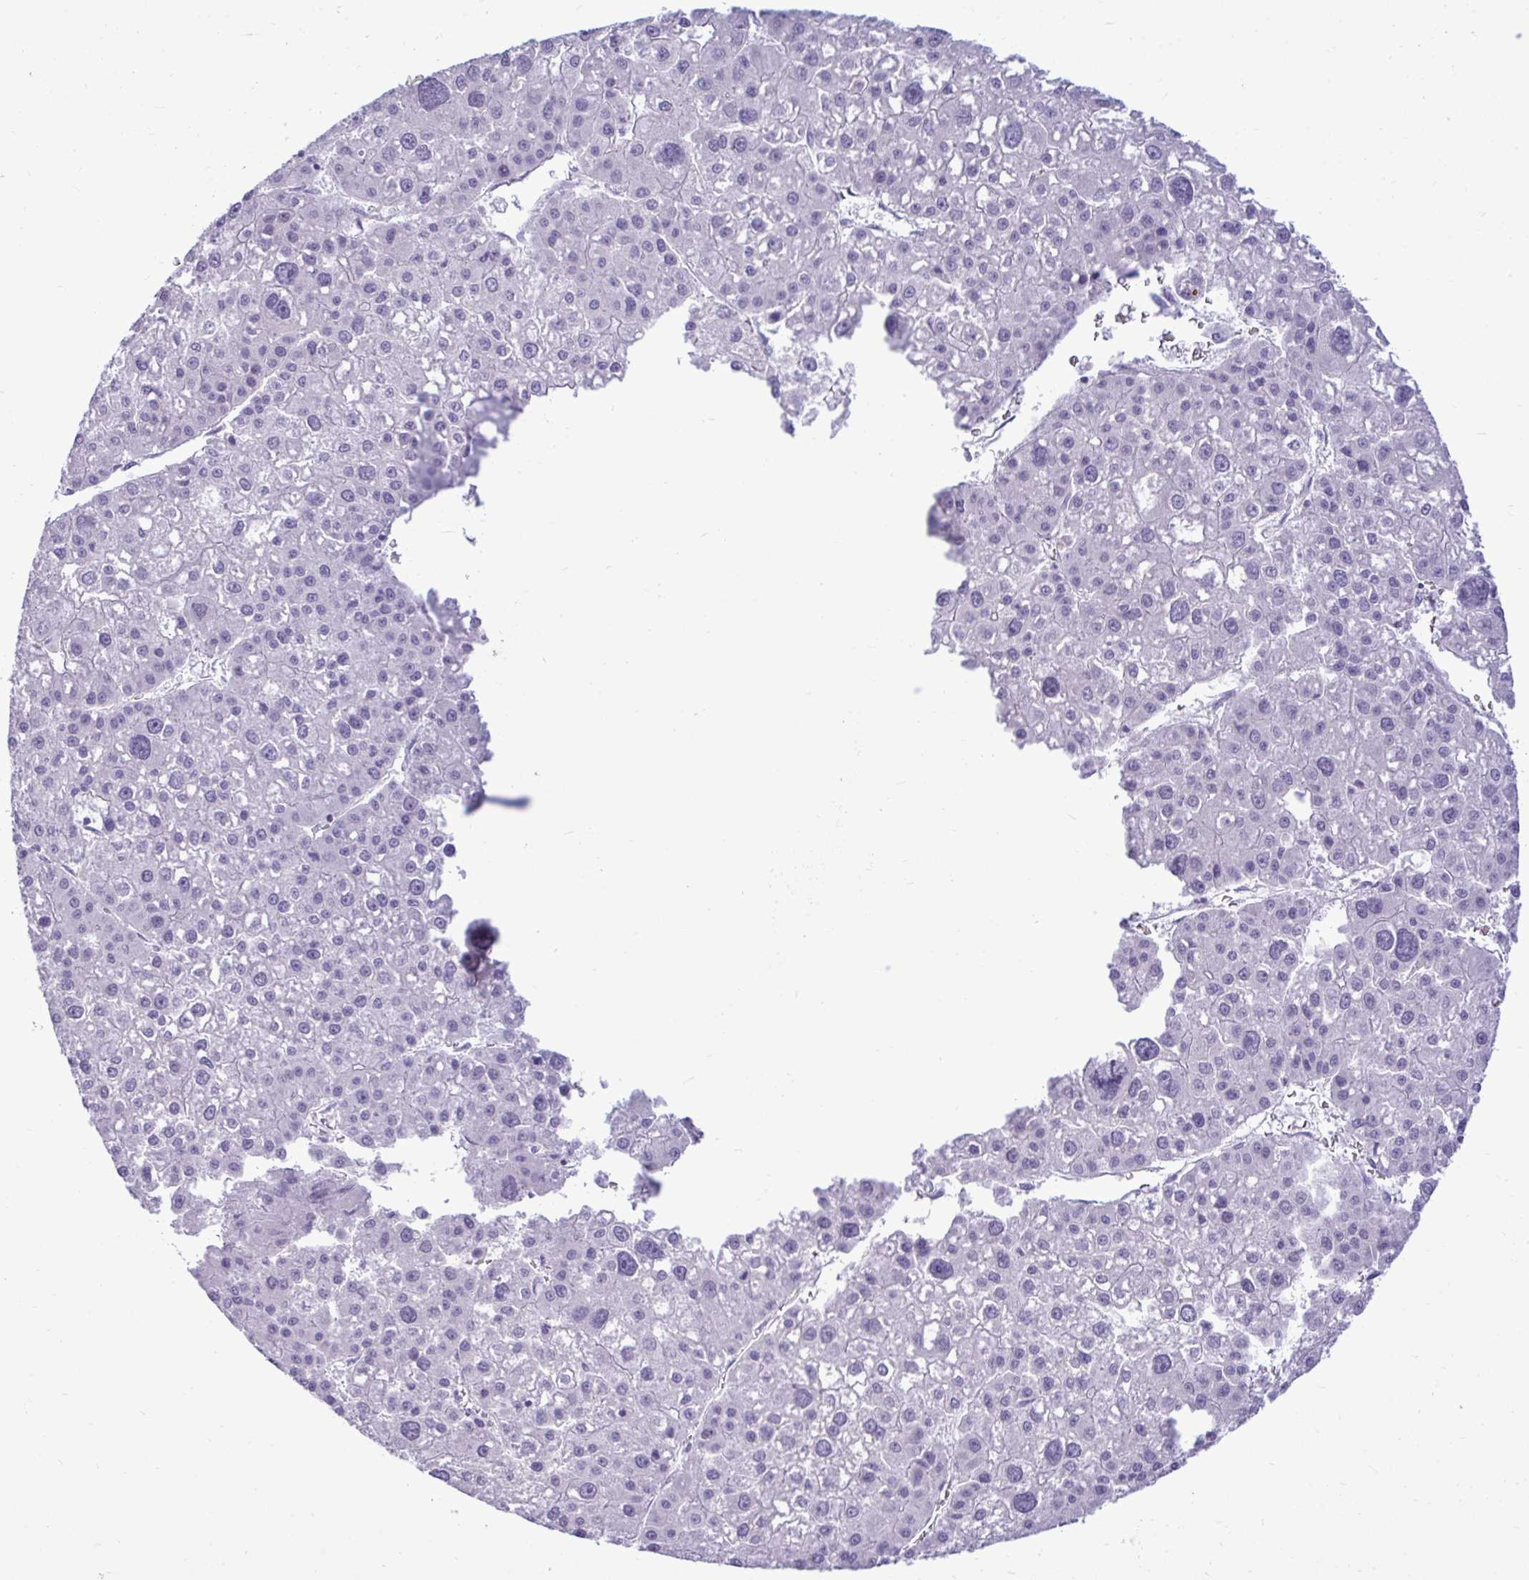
{"staining": {"intensity": "negative", "quantity": "none", "location": "none"}, "tissue": "liver cancer", "cell_type": "Tumor cells", "image_type": "cancer", "snomed": [{"axis": "morphology", "description": "Carcinoma, Hepatocellular, NOS"}, {"axis": "topography", "description": "Liver"}], "caption": "This is a micrograph of immunohistochemistry (IHC) staining of hepatocellular carcinoma (liver), which shows no expression in tumor cells. (DAB (3,3'-diaminobenzidine) immunohistochemistry (IHC), high magnification).", "gene": "SPAG1", "patient": {"sex": "male", "age": 73}}